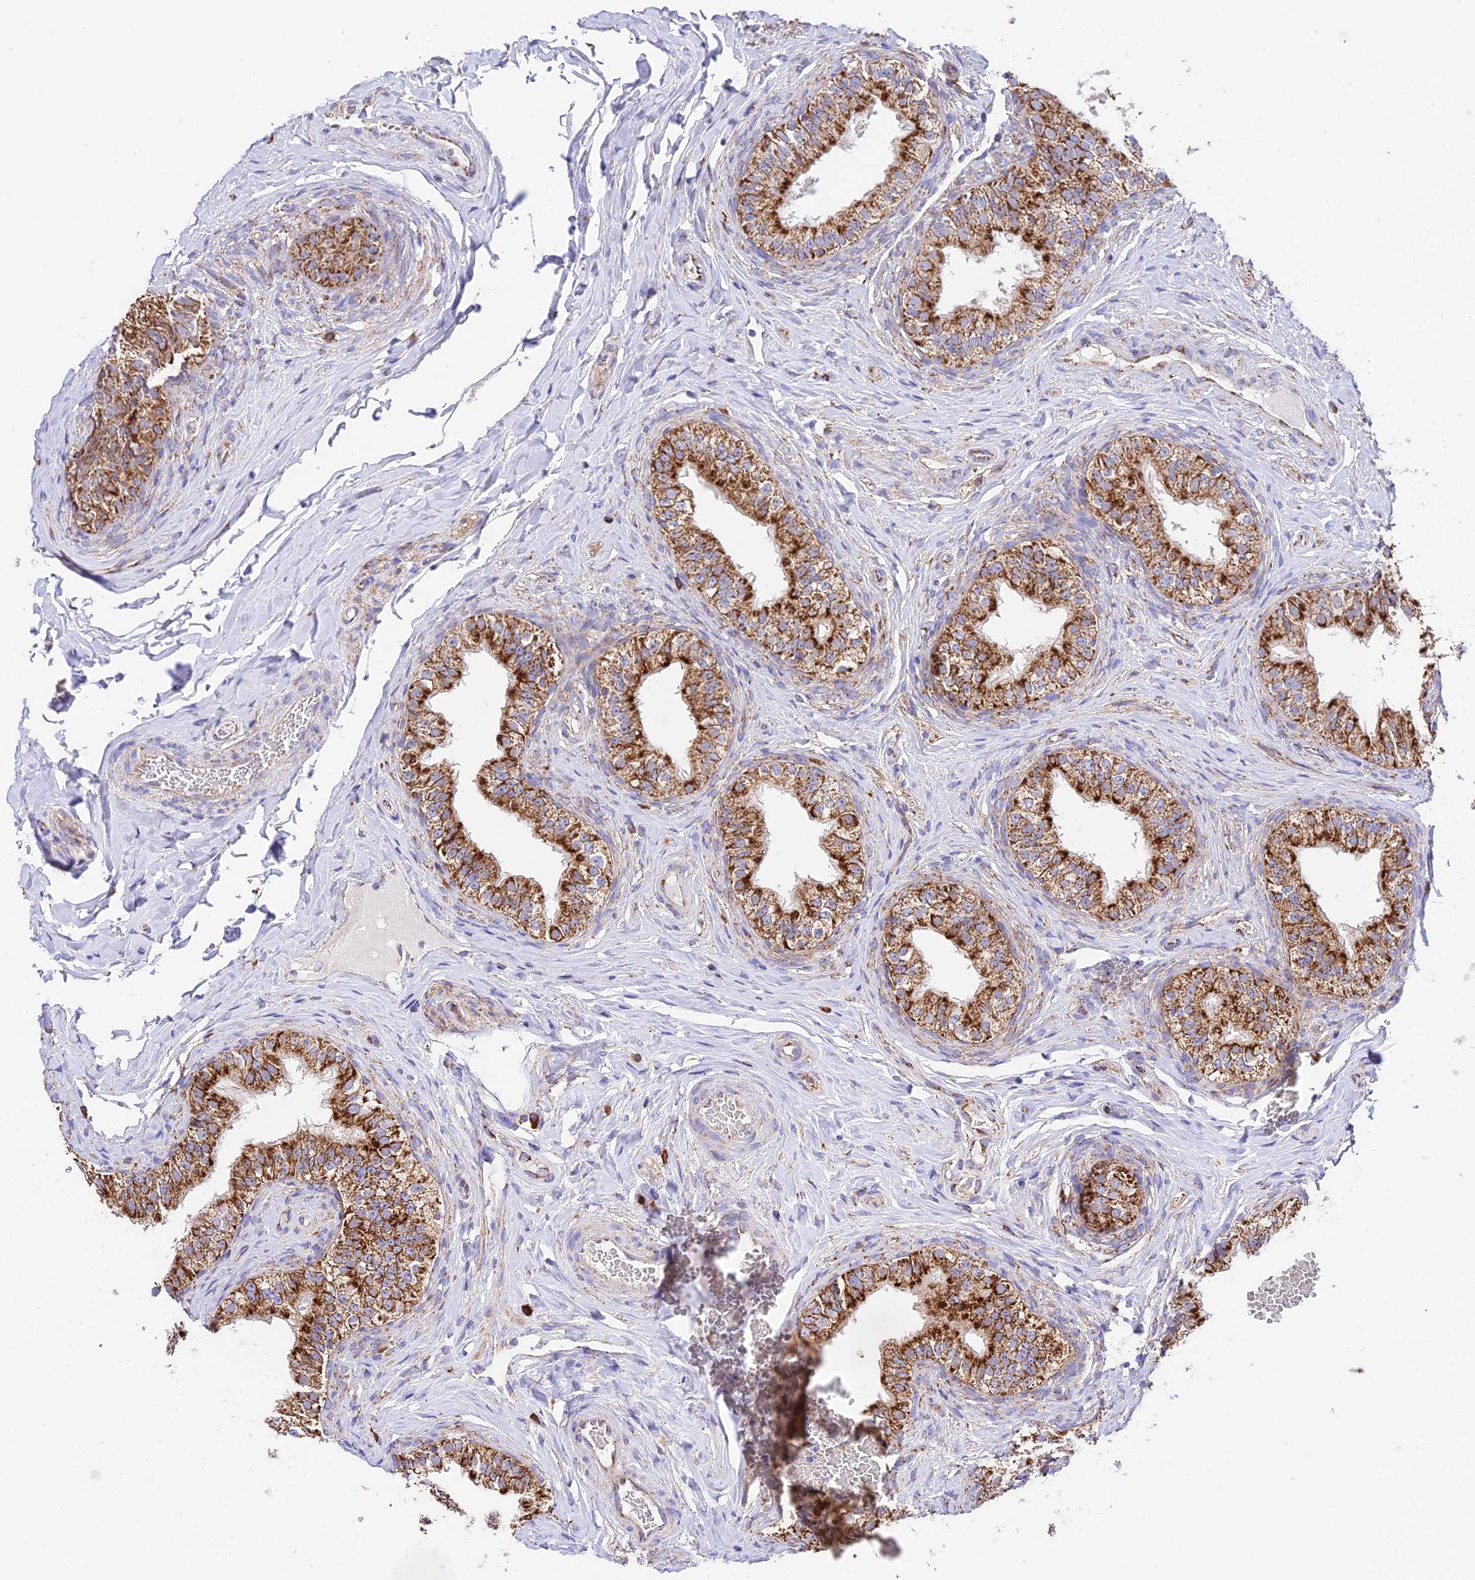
{"staining": {"intensity": "strong", "quantity": ">75%", "location": "cytoplasmic/membranous"}, "tissue": "epididymis", "cell_type": "Glandular cells", "image_type": "normal", "snomed": [{"axis": "morphology", "description": "Normal tissue, NOS"}, {"axis": "topography", "description": "Epididymis"}], "caption": "An immunohistochemistry (IHC) image of unremarkable tissue is shown. Protein staining in brown highlights strong cytoplasmic/membranous positivity in epididymis within glandular cells. The staining was performed using DAB (3,3'-diaminobenzidine), with brown indicating positive protein expression. Nuclei are stained blue with hematoxylin.", "gene": "OCIAD1", "patient": {"sex": "male", "age": 49}}